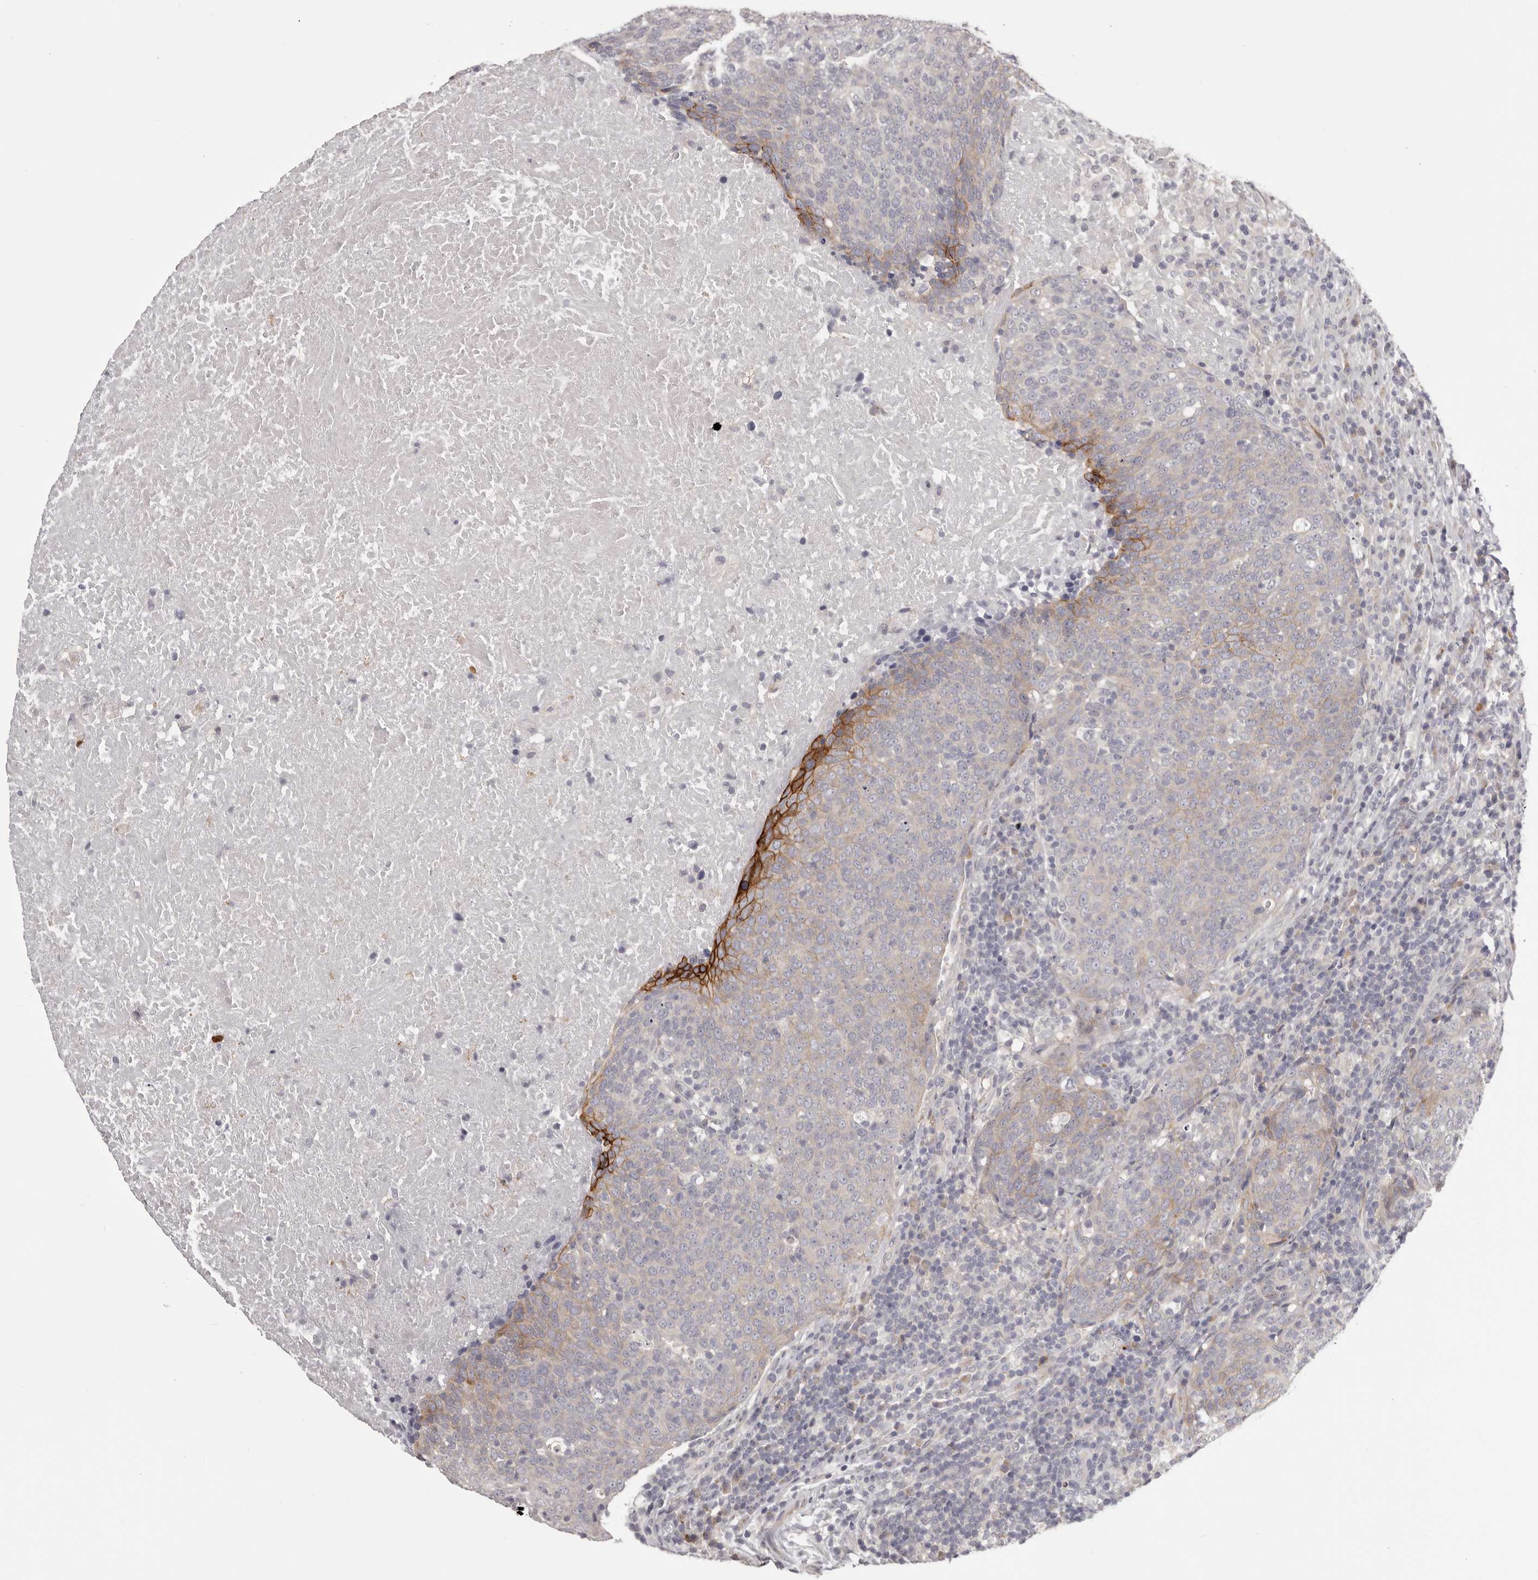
{"staining": {"intensity": "strong", "quantity": "<25%", "location": "cytoplasmic/membranous"}, "tissue": "head and neck cancer", "cell_type": "Tumor cells", "image_type": "cancer", "snomed": [{"axis": "morphology", "description": "Squamous cell carcinoma, NOS"}, {"axis": "morphology", "description": "Squamous cell carcinoma, metastatic, NOS"}, {"axis": "topography", "description": "Lymph node"}, {"axis": "topography", "description": "Head-Neck"}], "caption": "The micrograph demonstrates immunohistochemical staining of head and neck squamous cell carcinoma. There is strong cytoplasmic/membranous expression is appreciated in about <25% of tumor cells.", "gene": "OTUD3", "patient": {"sex": "male", "age": 62}}